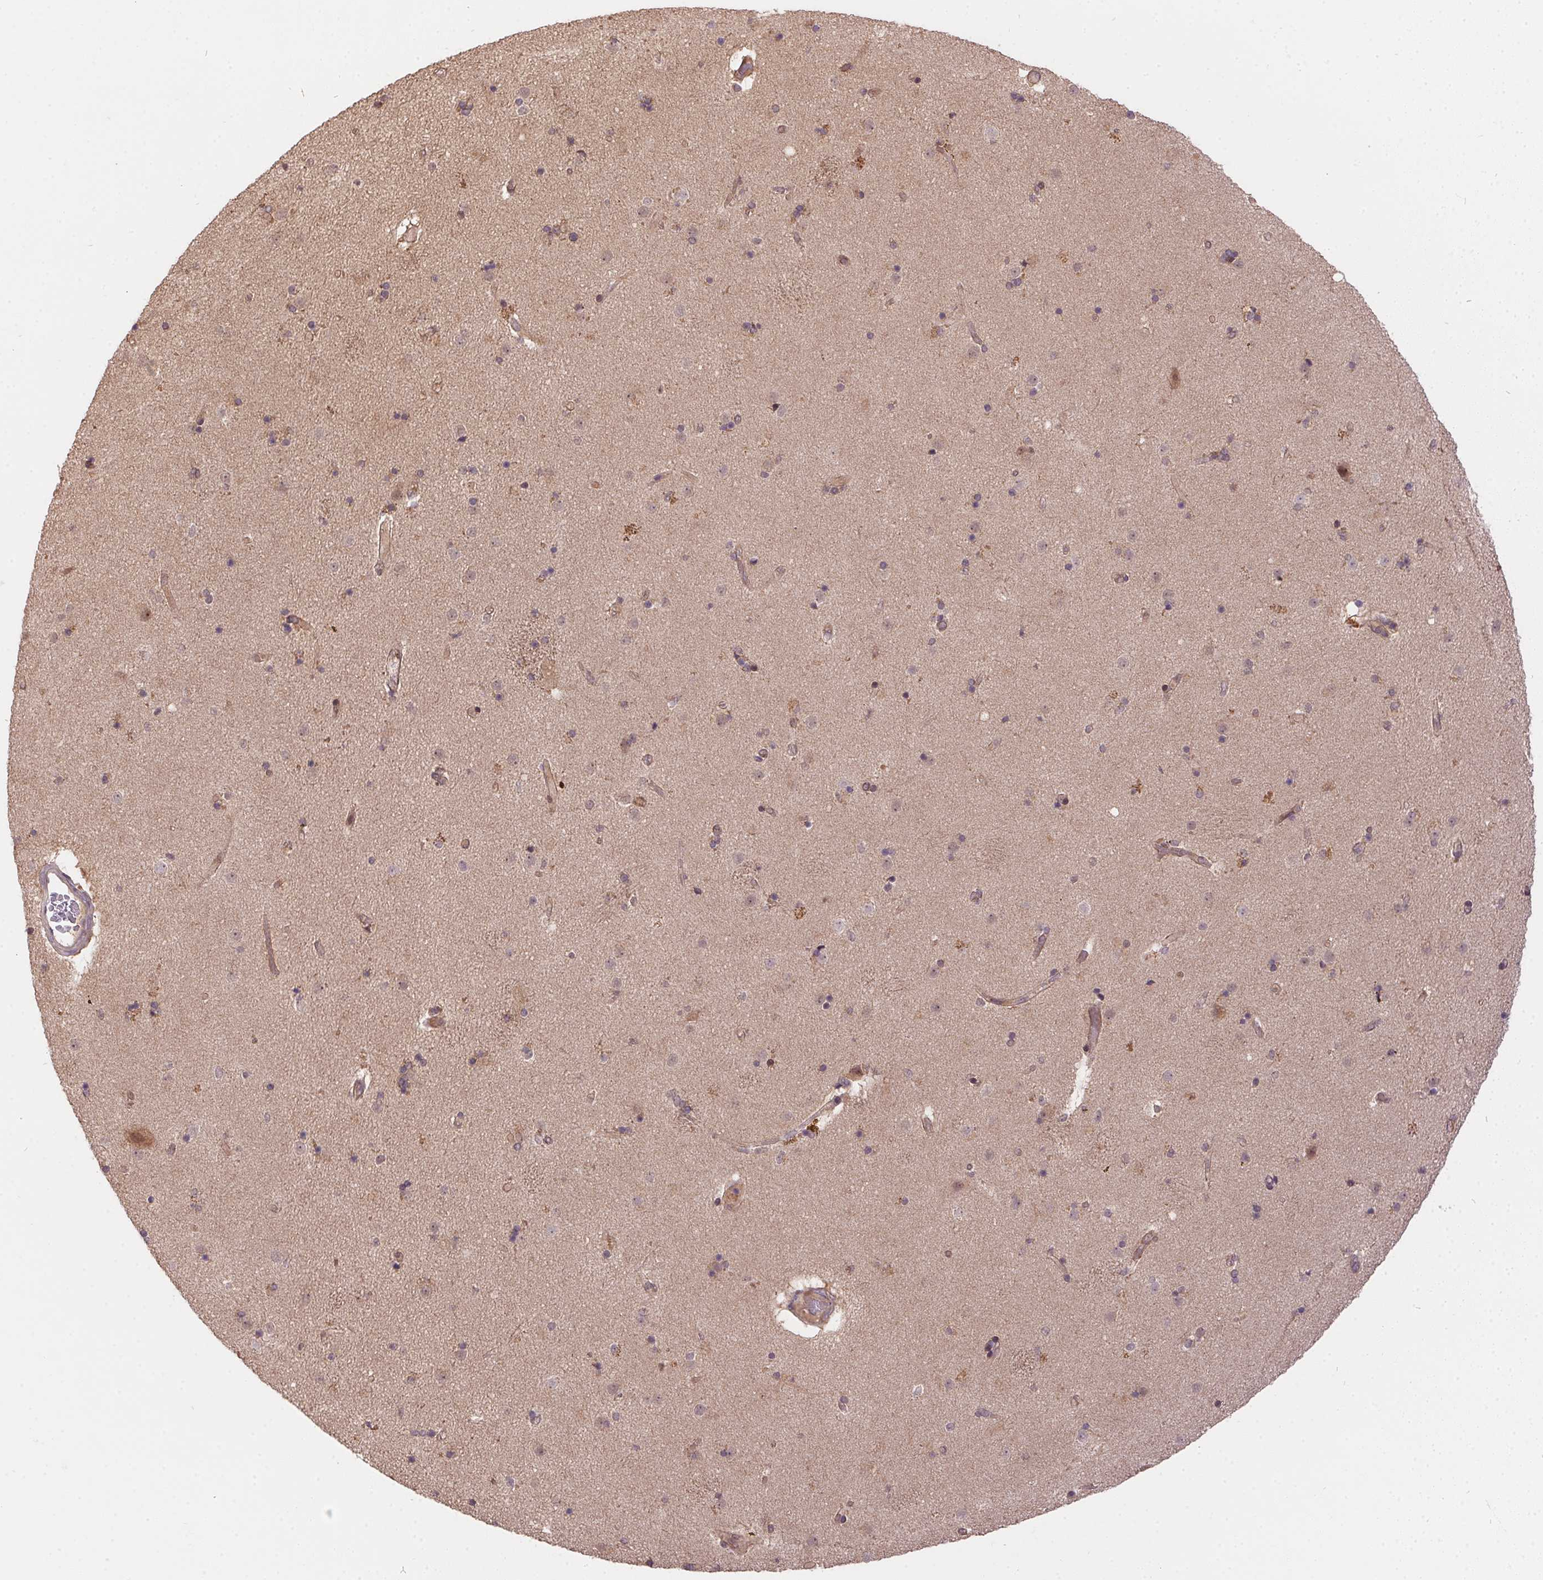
{"staining": {"intensity": "negative", "quantity": "none", "location": "none"}, "tissue": "caudate", "cell_type": "Glial cells", "image_type": "normal", "snomed": [{"axis": "morphology", "description": "Normal tissue, NOS"}, {"axis": "topography", "description": "Lateral ventricle wall"}], "caption": "IHC photomicrograph of unremarkable caudate stained for a protein (brown), which demonstrates no positivity in glial cells. The staining is performed using DAB (3,3'-diaminobenzidine) brown chromogen with nuclei counter-stained in using hematoxylin.", "gene": "NUDT16", "patient": {"sex": "female", "age": 71}}